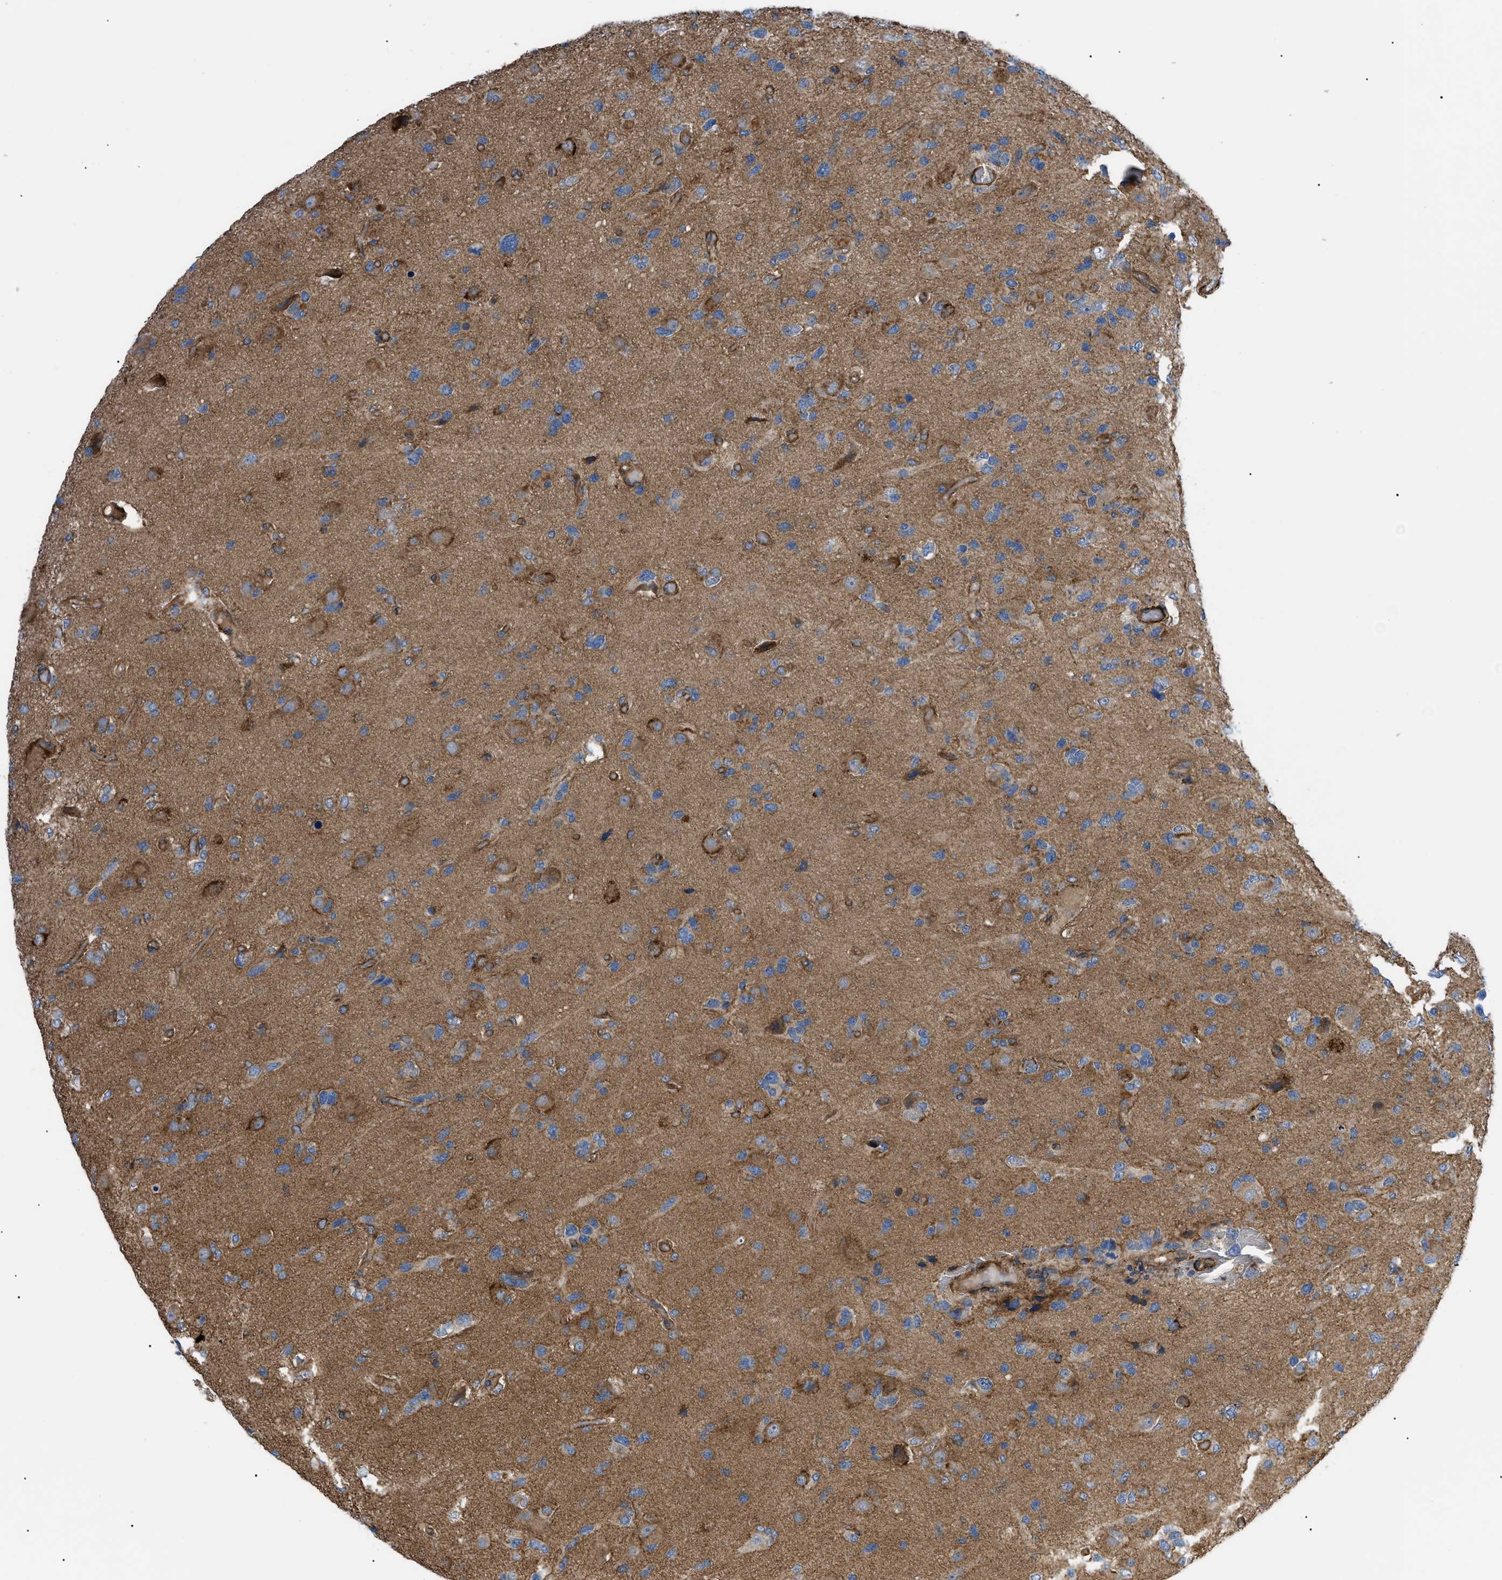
{"staining": {"intensity": "moderate", "quantity": ">75%", "location": "cytoplasmic/membranous"}, "tissue": "glioma", "cell_type": "Tumor cells", "image_type": "cancer", "snomed": [{"axis": "morphology", "description": "Glioma, malignant, High grade"}, {"axis": "topography", "description": "Brain"}], "caption": "Immunohistochemistry (DAB (3,3'-diaminobenzidine)) staining of glioma exhibits moderate cytoplasmic/membranous protein expression in about >75% of tumor cells. (brown staining indicates protein expression, while blue staining denotes nuclei).", "gene": "MYO10", "patient": {"sex": "female", "age": 58}}